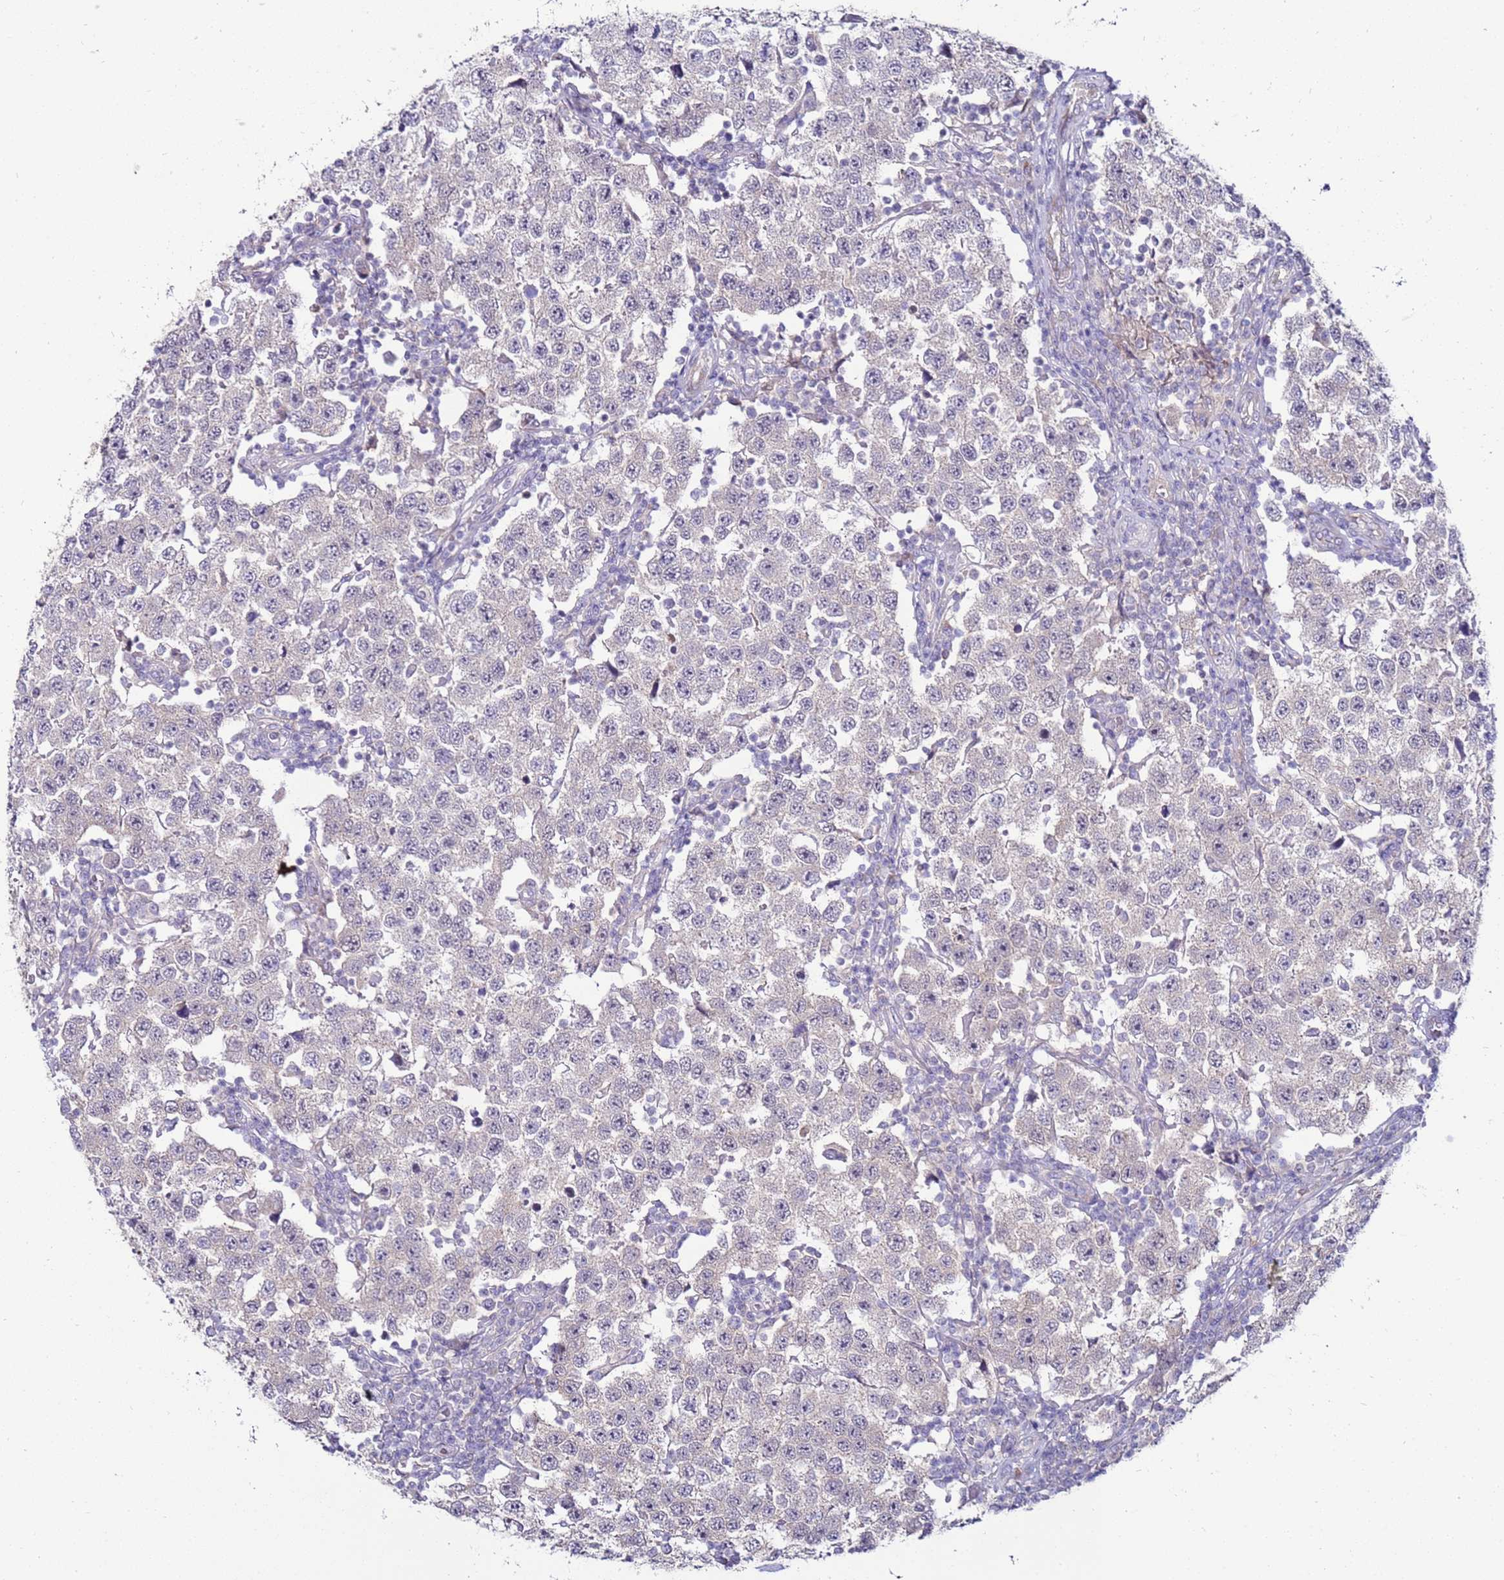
{"staining": {"intensity": "negative", "quantity": "none", "location": "none"}, "tissue": "testis cancer", "cell_type": "Tumor cells", "image_type": "cancer", "snomed": [{"axis": "morphology", "description": "Seminoma, NOS"}, {"axis": "topography", "description": "Testis"}], "caption": "An image of human seminoma (testis) is negative for staining in tumor cells.", "gene": "GPN3", "patient": {"sex": "male", "age": 34}}